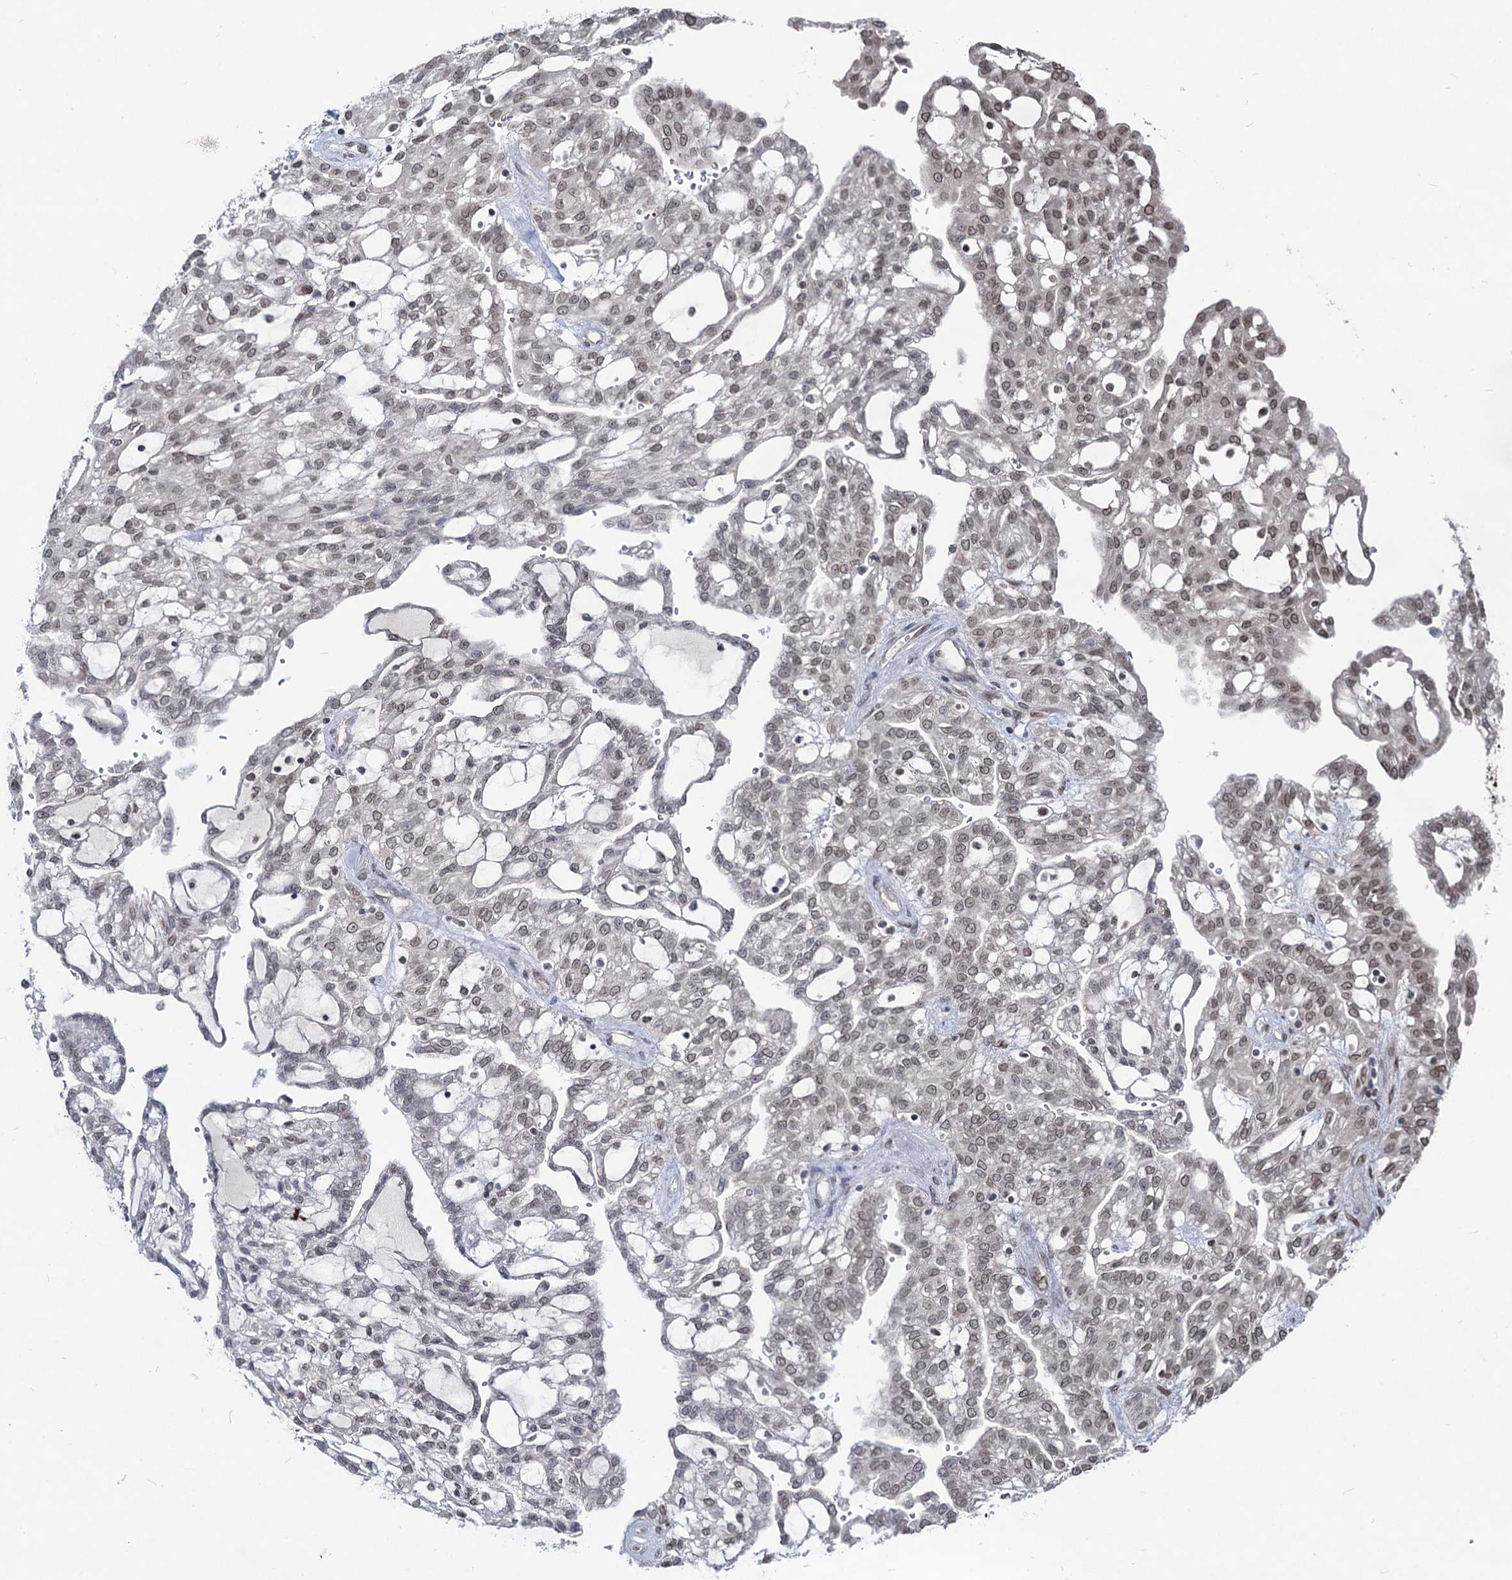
{"staining": {"intensity": "weak", "quantity": "25%-75%", "location": "cytoplasmic/membranous,nuclear"}, "tissue": "renal cancer", "cell_type": "Tumor cells", "image_type": "cancer", "snomed": [{"axis": "morphology", "description": "Adenocarcinoma, NOS"}, {"axis": "topography", "description": "Kidney"}], "caption": "Immunohistochemistry (IHC) of adenocarcinoma (renal) exhibits low levels of weak cytoplasmic/membranous and nuclear staining in approximately 25%-75% of tumor cells.", "gene": "RNF6", "patient": {"sex": "male", "age": 63}}